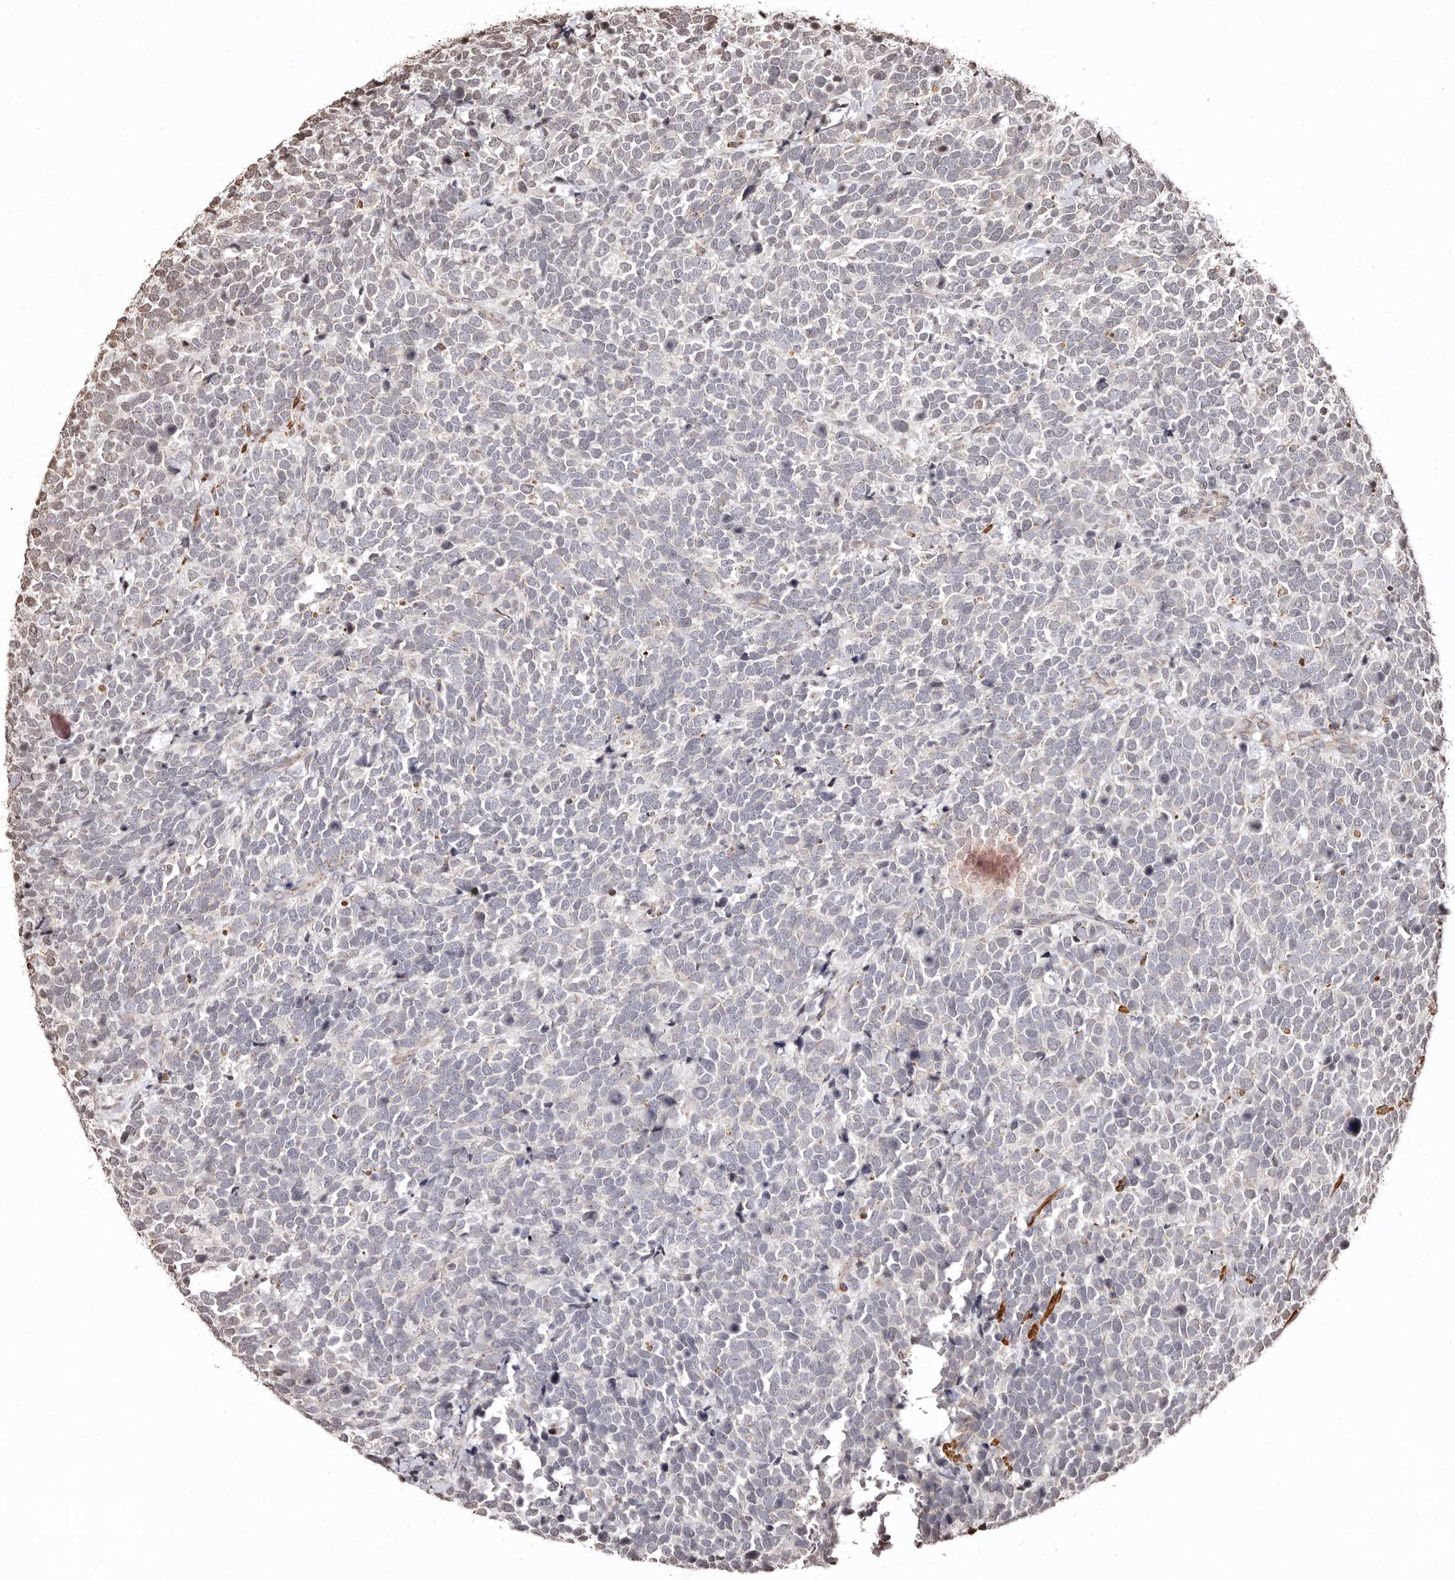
{"staining": {"intensity": "negative", "quantity": "none", "location": "none"}, "tissue": "urothelial cancer", "cell_type": "Tumor cells", "image_type": "cancer", "snomed": [{"axis": "morphology", "description": "Urothelial carcinoma, High grade"}, {"axis": "topography", "description": "Urinary bladder"}], "caption": "A photomicrograph of human urothelial cancer is negative for staining in tumor cells.", "gene": "CCDC190", "patient": {"sex": "female", "age": 82}}